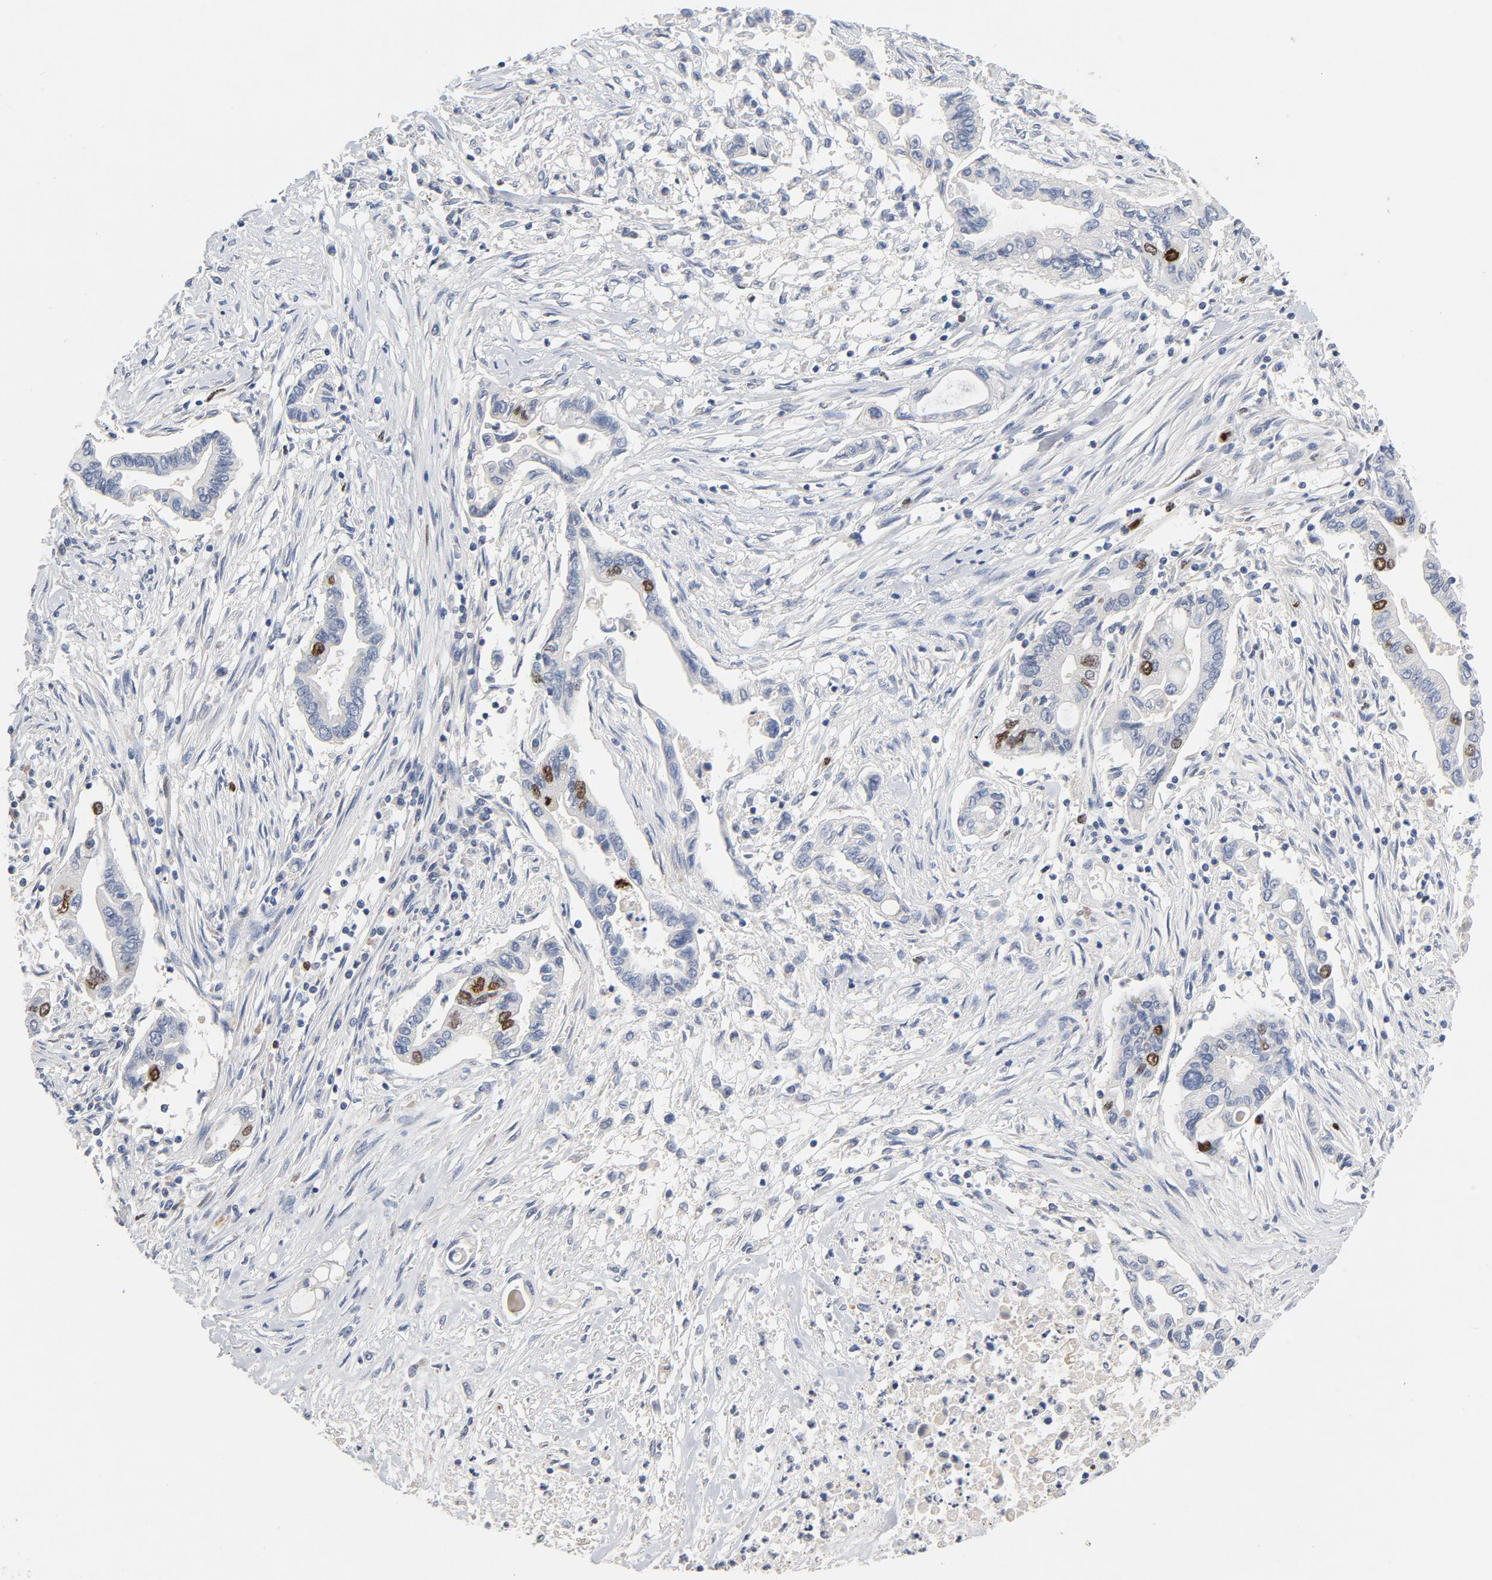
{"staining": {"intensity": "moderate", "quantity": "<25%", "location": "nuclear"}, "tissue": "pancreatic cancer", "cell_type": "Tumor cells", "image_type": "cancer", "snomed": [{"axis": "morphology", "description": "Adenocarcinoma, NOS"}, {"axis": "topography", "description": "Pancreas"}], "caption": "A brown stain highlights moderate nuclear positivity of a protein in human pancreatic cancer (adenocarcinoma) tumor cells. The staining was performed using DAB, with brown indicating positive protein expression. Nuclei are stained blue with hematoxylin.", "gene": "BIRC5", "patient": {"sex": "female", "age": 57}}